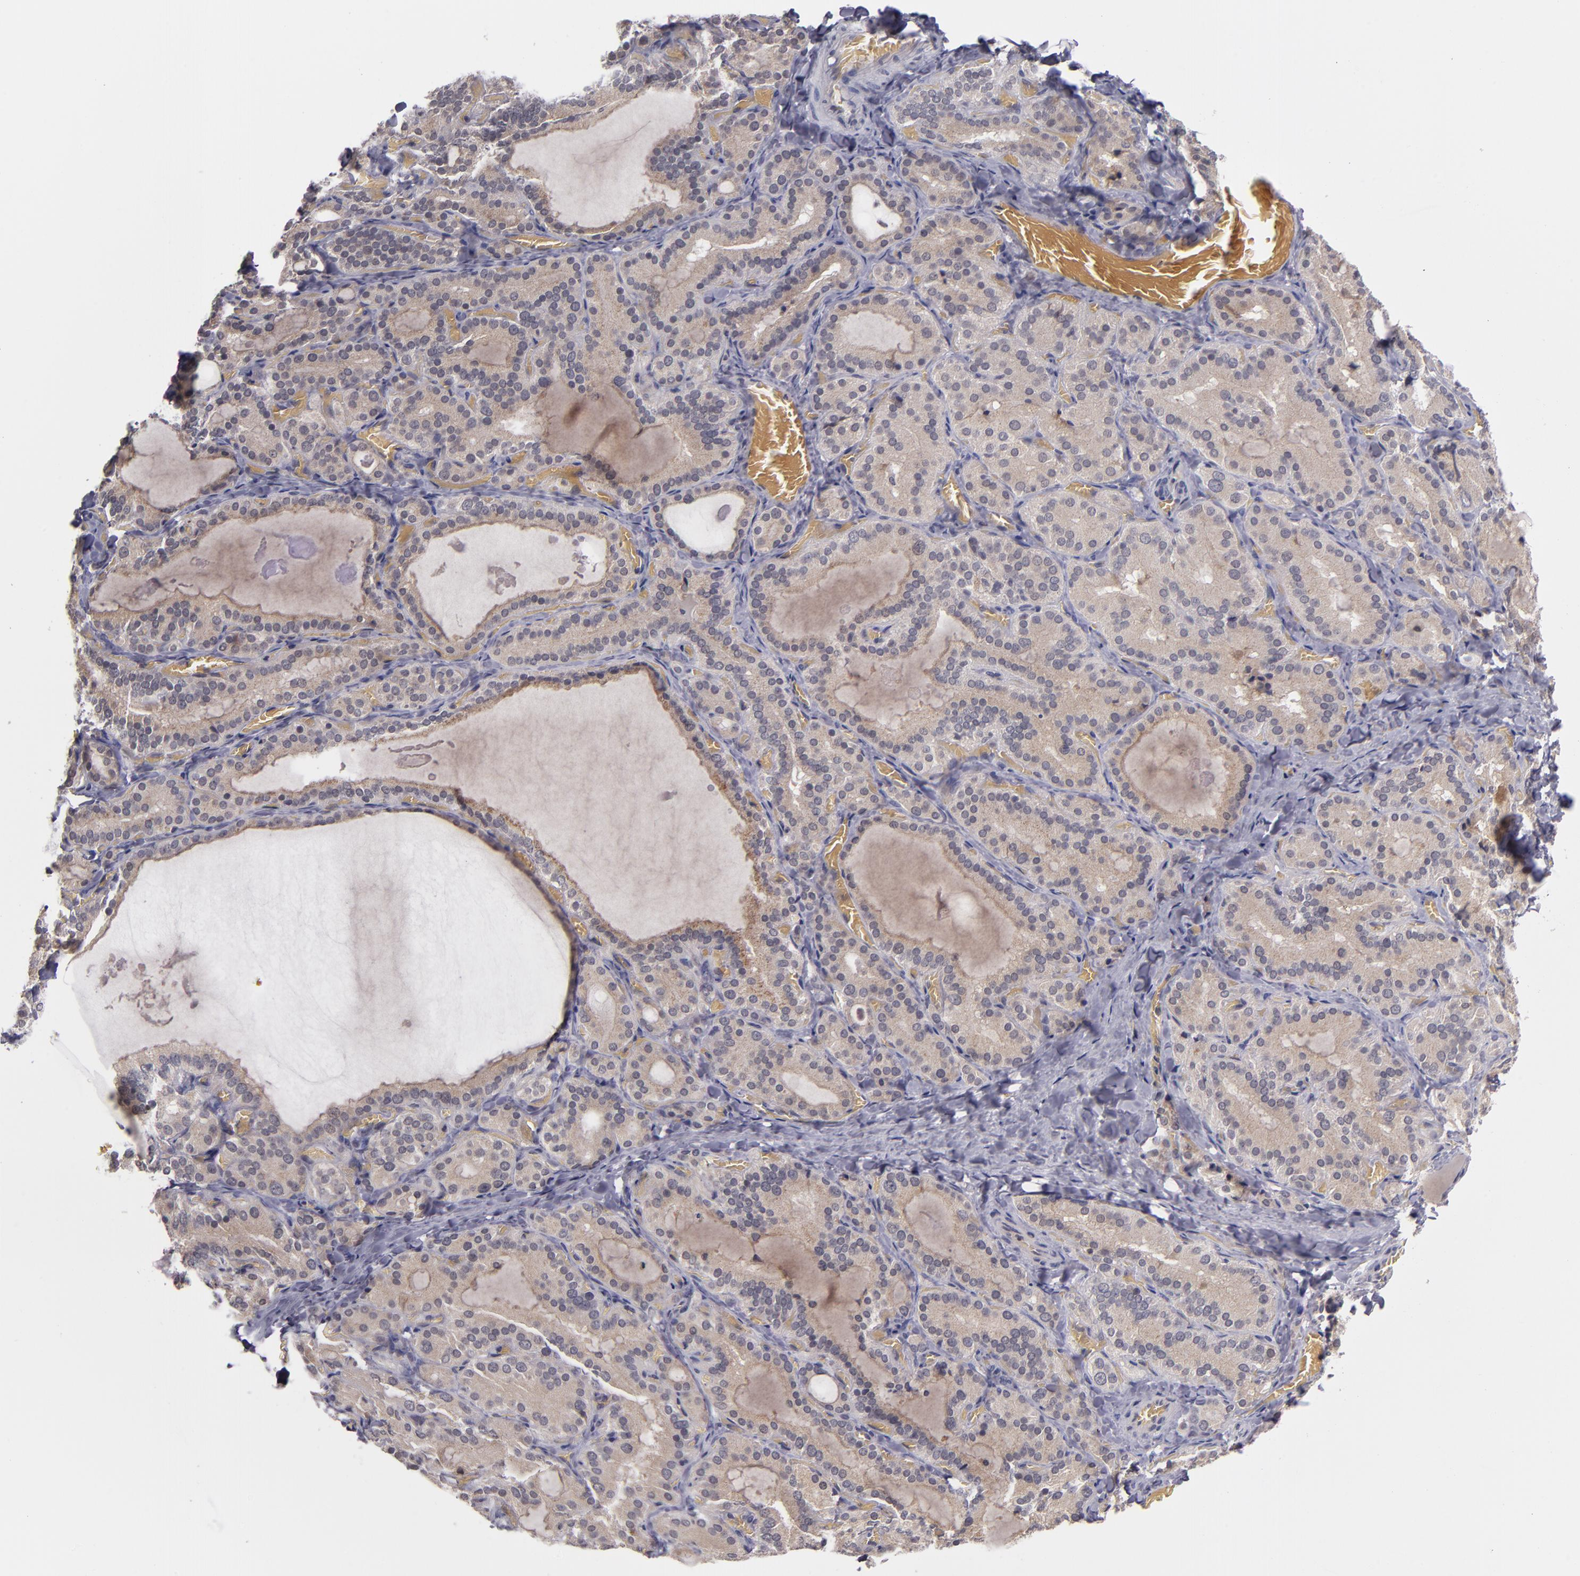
{"staining": {"intensity": "weak", "quantity": ">75%", "location": "cytoplasmic/membranous"}, "tissue": "thyroid gland", "cell_type": "Glandular cells", "image_type": "normal", "snomed": [{"axis": "morphology", "description": "Normal tissue, NOS"}, {"axis": "topography", "description": "Thyroid gland"}], "caption": "Benign thyroid gland exhibits weak cytoplasmic/membranous positivity in approximately >75% of glandular cells, visualized by immunohistochemistry.", "gene": "CDC7", "patient": {"sex": "female", "age": 33}}